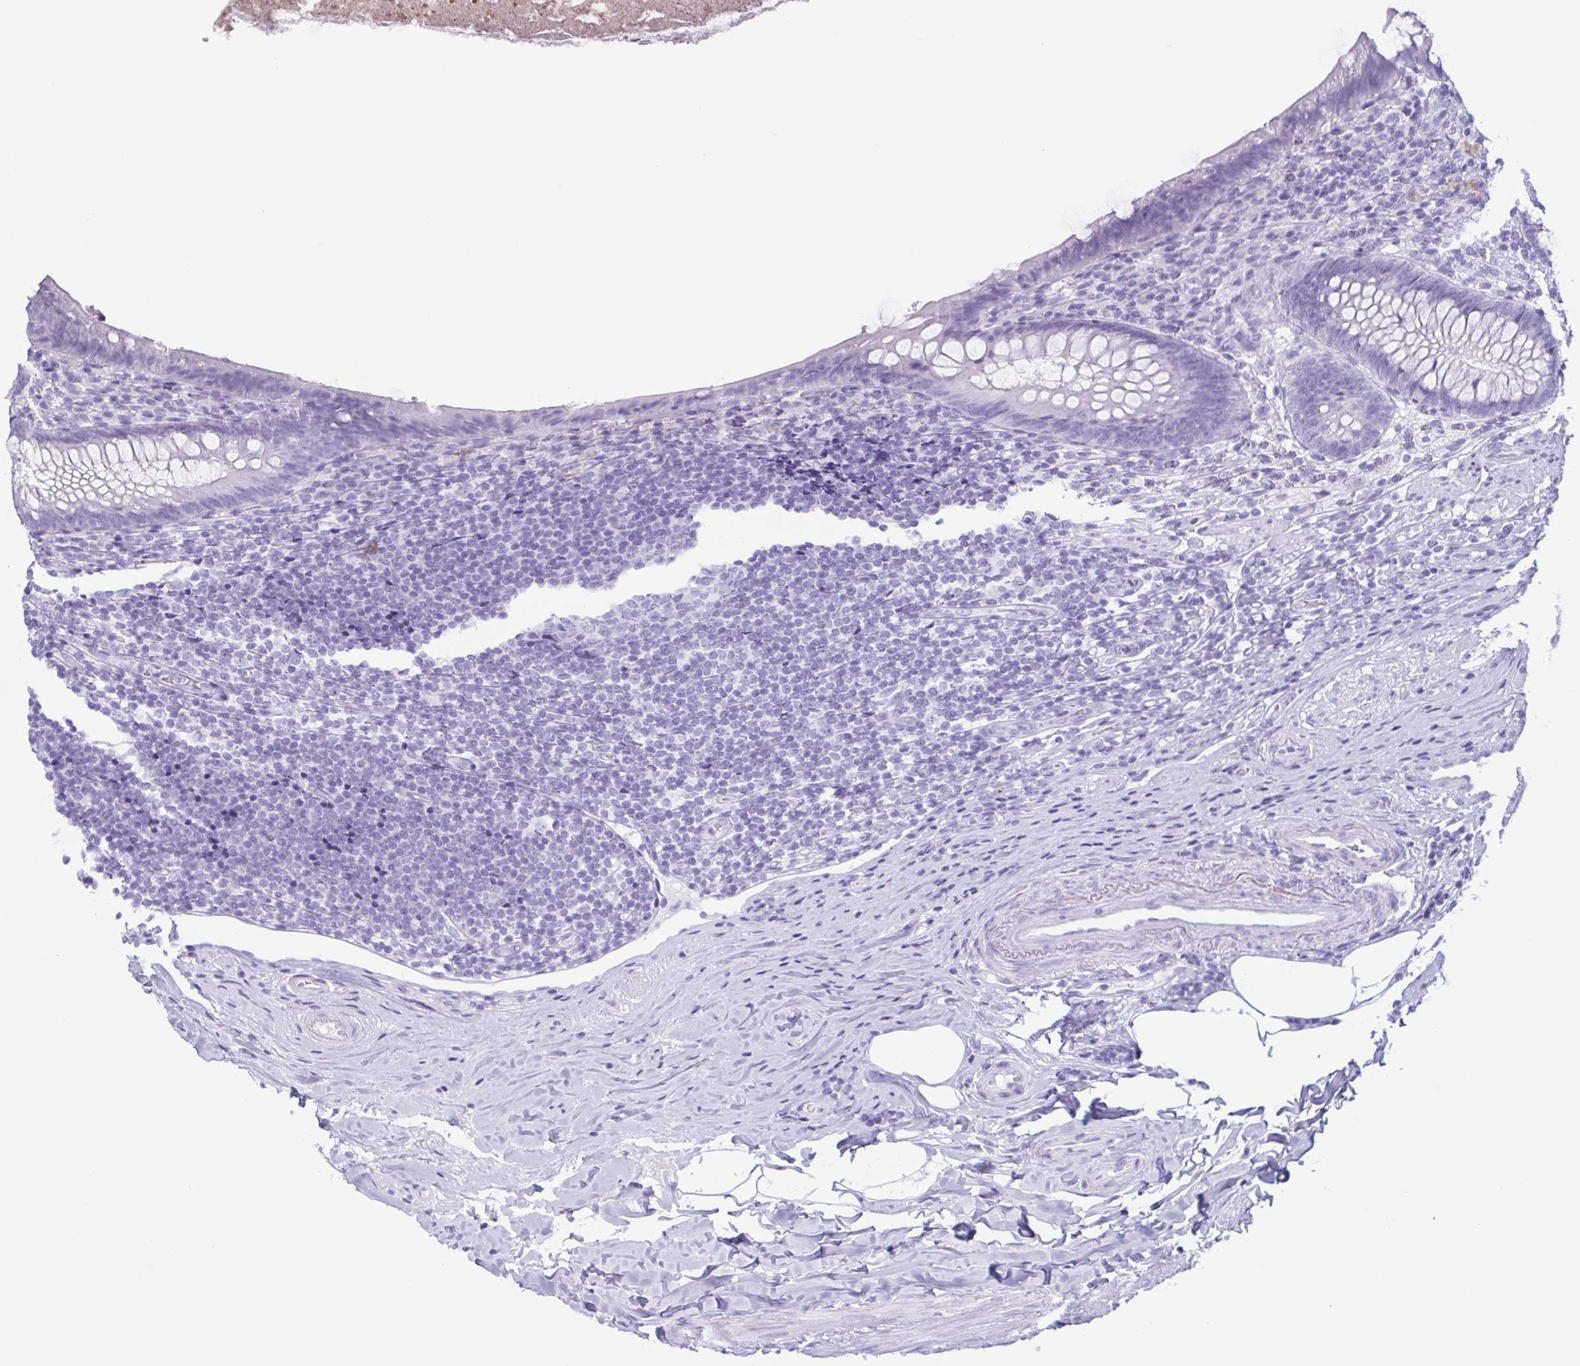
{"staining": {"intensity": "negative", "quantity": "none", "location": "none"}, "tissue": "appendix", "cell_type": "Glandular cells", "image_type": "normal", "snomed": [{"axis": "morphology", "description": "Normal tissue, NOS"}, {"axis": "topography", "description": "Appendix"}], "caption": "Immunohistochemical staining of unremarkable appendix demonstrates no significant positivity in glandular cells. (Stains: DAB (3,3'-diaminobenzidine) immunohistochemistry with hematoxylin counter stain, Microscopy: brightfield microscopy at high magnification).", "gene": "LTF", "patient": {"sex": "male", "age": 47}}